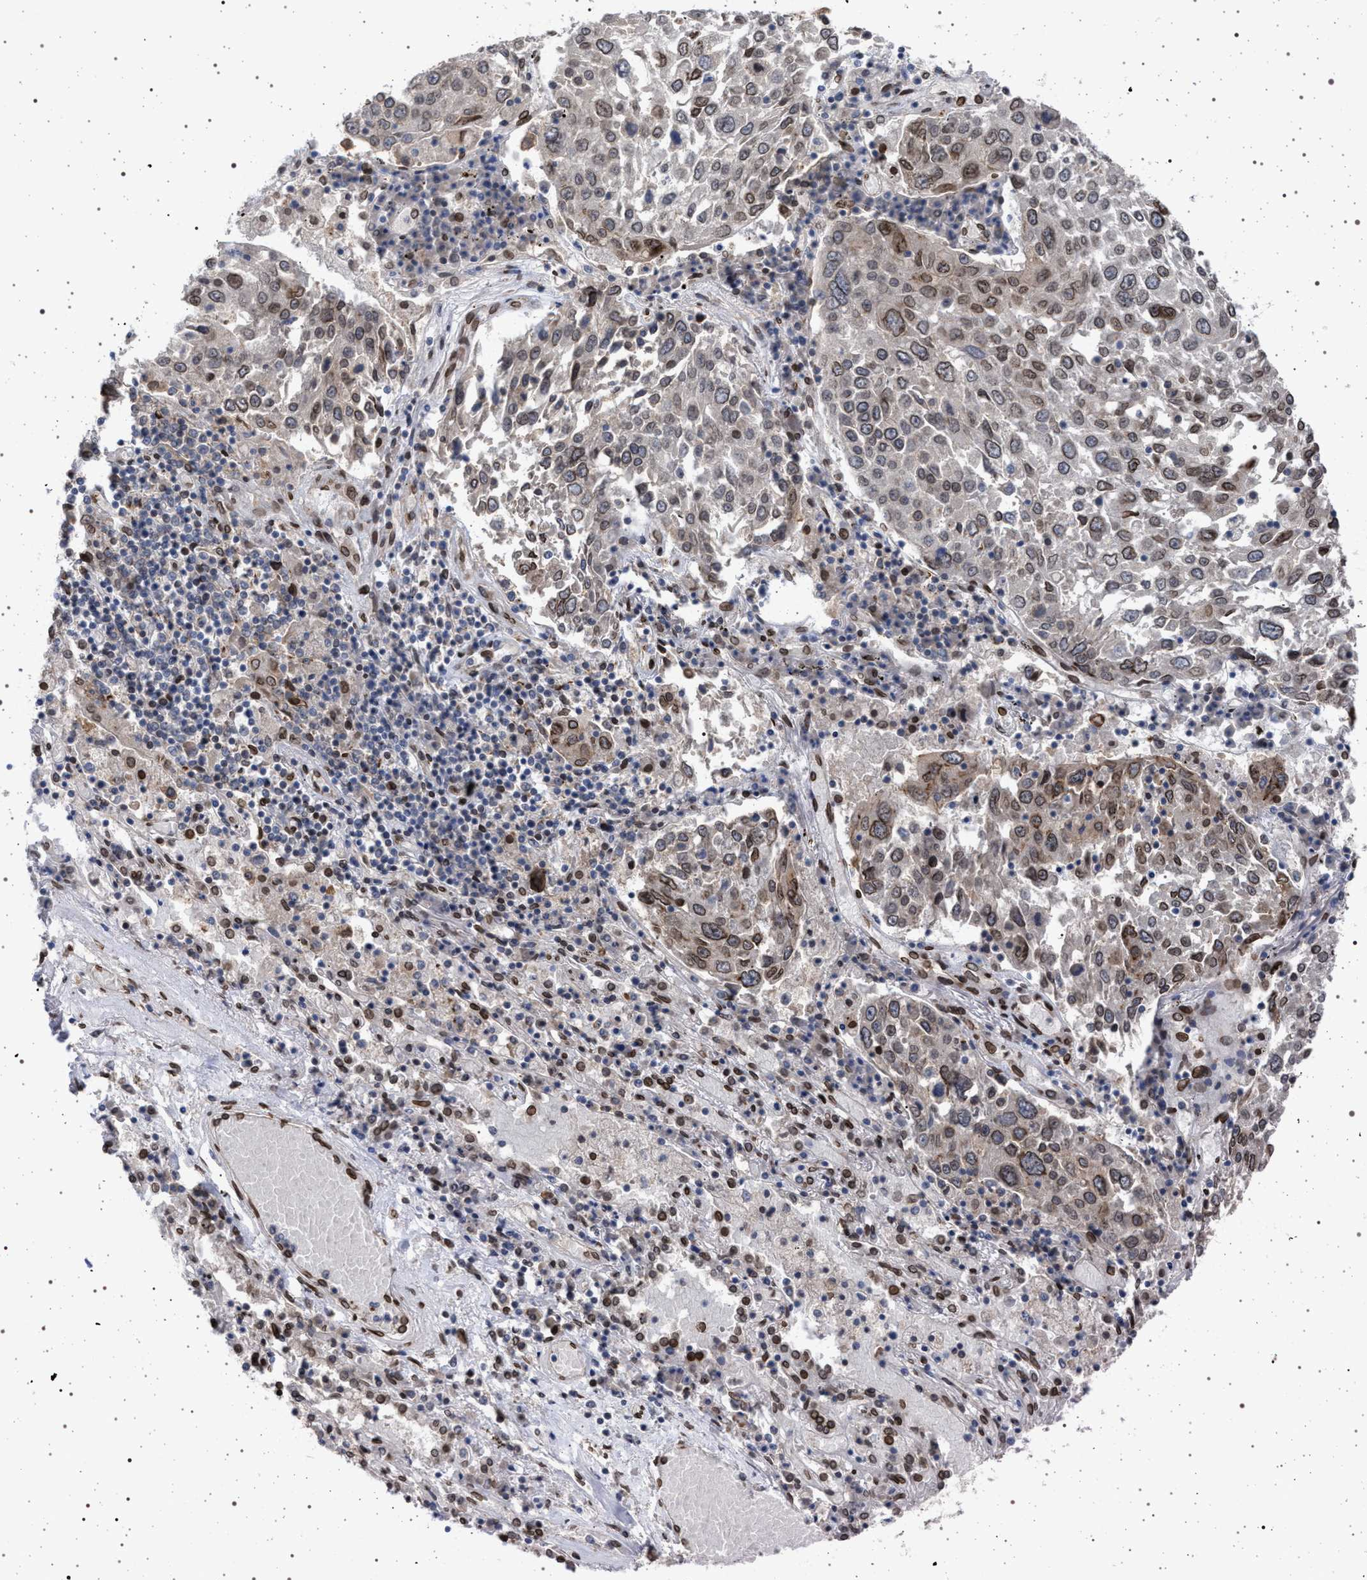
{"staining": {"intensity": "moderate", "quantity": ">75%", "location": "cytoplasmic/membranous,nuclear"}, "tissue": "lung cancer", "cell_type": "Tumor cells", "image_type": "cancer", "snomed": [{"axis": "morphology", "description": "Squamous cell carcinoma, NOS"}, {"axis": "topography", "description": "Lung"}], "caption": "Human squamous cell carcinoma (lung) stained with a protein marker demonstrates moderate staining in tumor cells.", "gene": "ING2", "patient": {"sex": "male", "age": 65}}